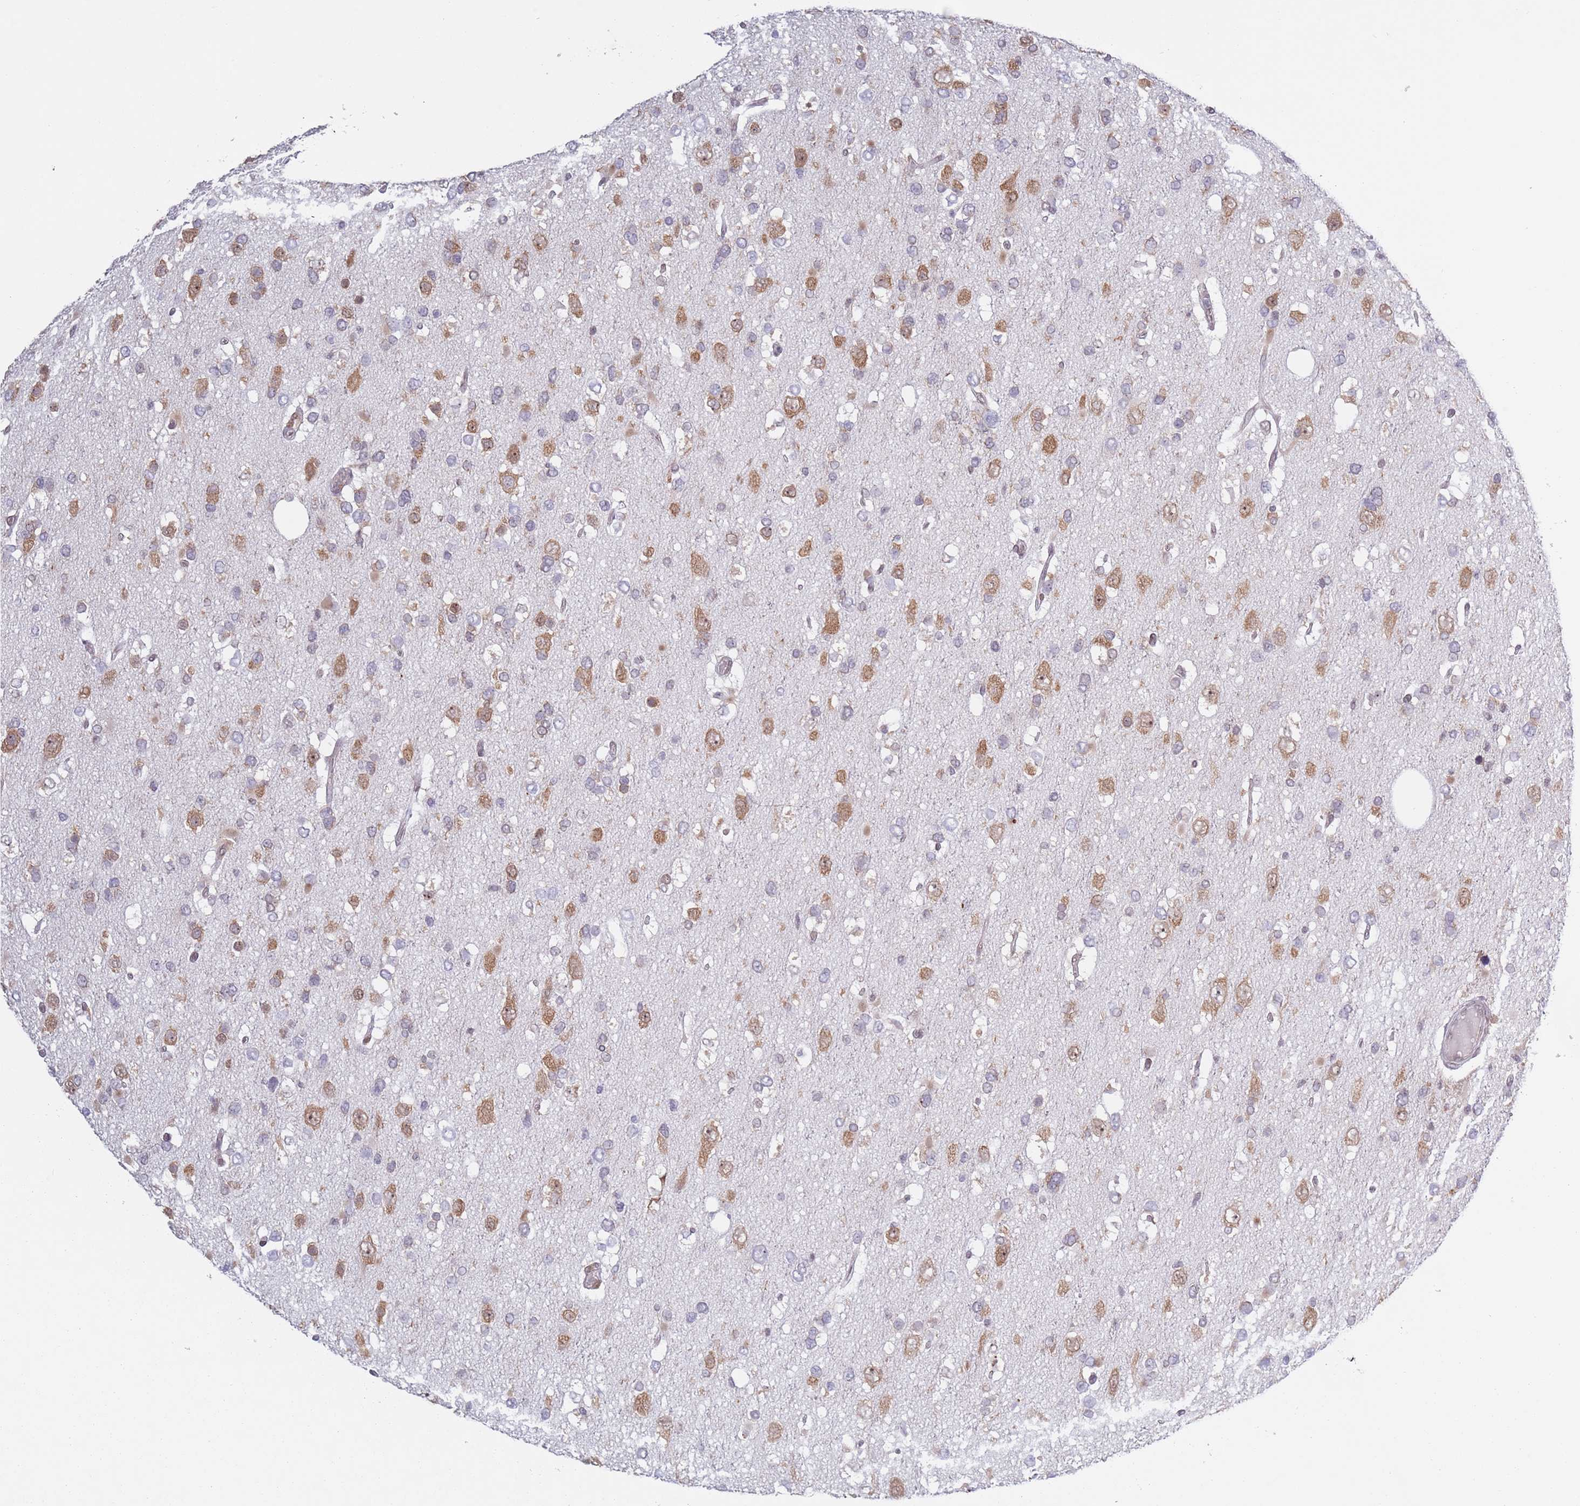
{"staining": {"intensity": "weak", "quantity": "<25%", "location": "cytoplasmic/membranous"}, "tissue": "glioma", "cell_type": "Tumor cells", "image_type": "cancer", "snomed": [{"axis": "morphology", "description": "Glioma, malignant, High grade"}, {"axis": "topography", "description": "Brain"}], "caption": "High magnification brightfield microscopy of high-grade glioma (malignant) stained with DAB (brown) and counterstained with hematoxylin (blue): tumor cells show no significant staining.", "gene": "SLC25A32", "patient": {"sex": "male", "age": 53}}